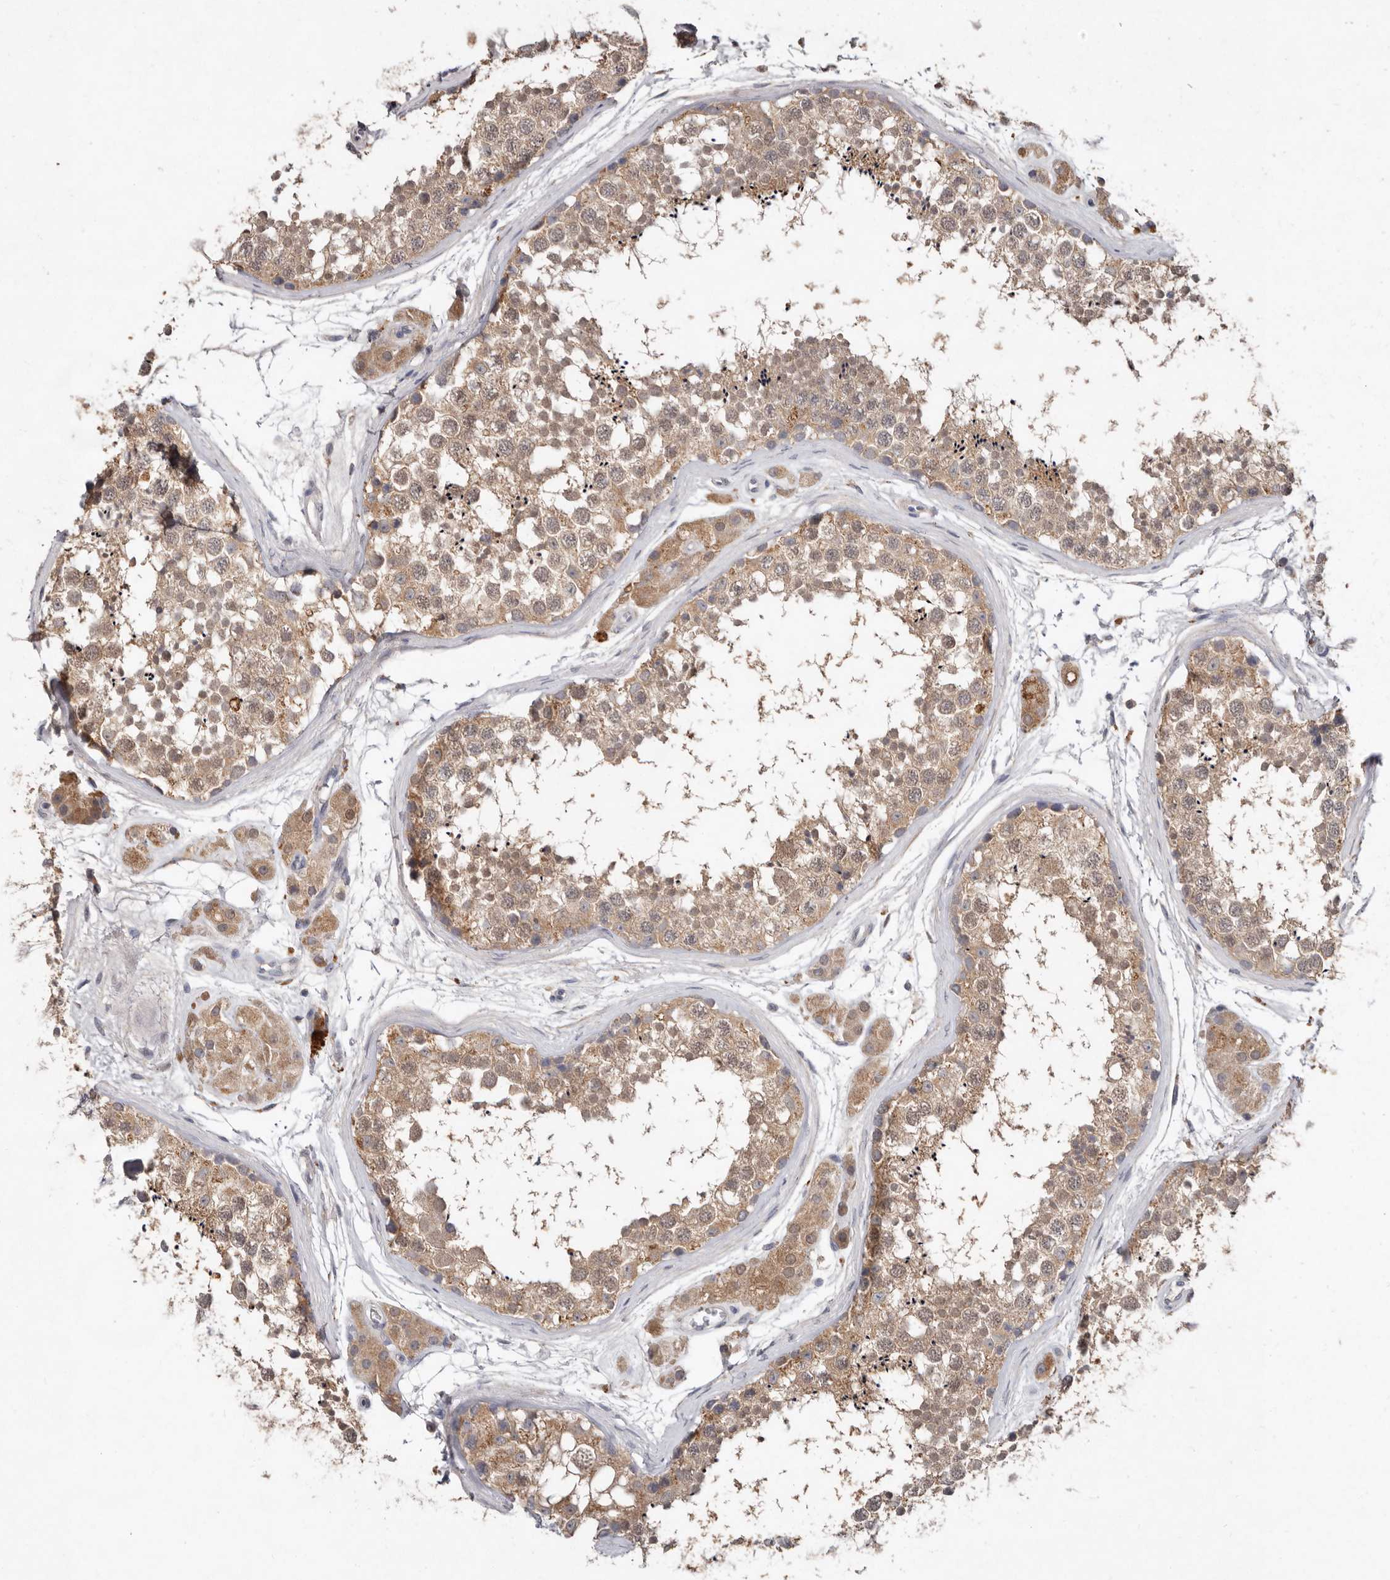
{"staining": {"intensity": "moderate", "quantity": ">75%", "location": "cytoplasmic/membranous"}, "tissue": "testis", "cell_type": "Cells in seminiferous ducts", "image_type": "normal", "snomed": [{"axis": "morphology", "description": "Normal tissue, NOS"}, {"axis": "topography", "description": "Testis"}], "caption": "Protein expression analysis of benign testis demonstrates moderate cytoplasmic/membranous positivity in about >75% of cells in seminiferous ducts.", "gene": "EDEM1", "patient": {"sex": "male", "age": 56}}